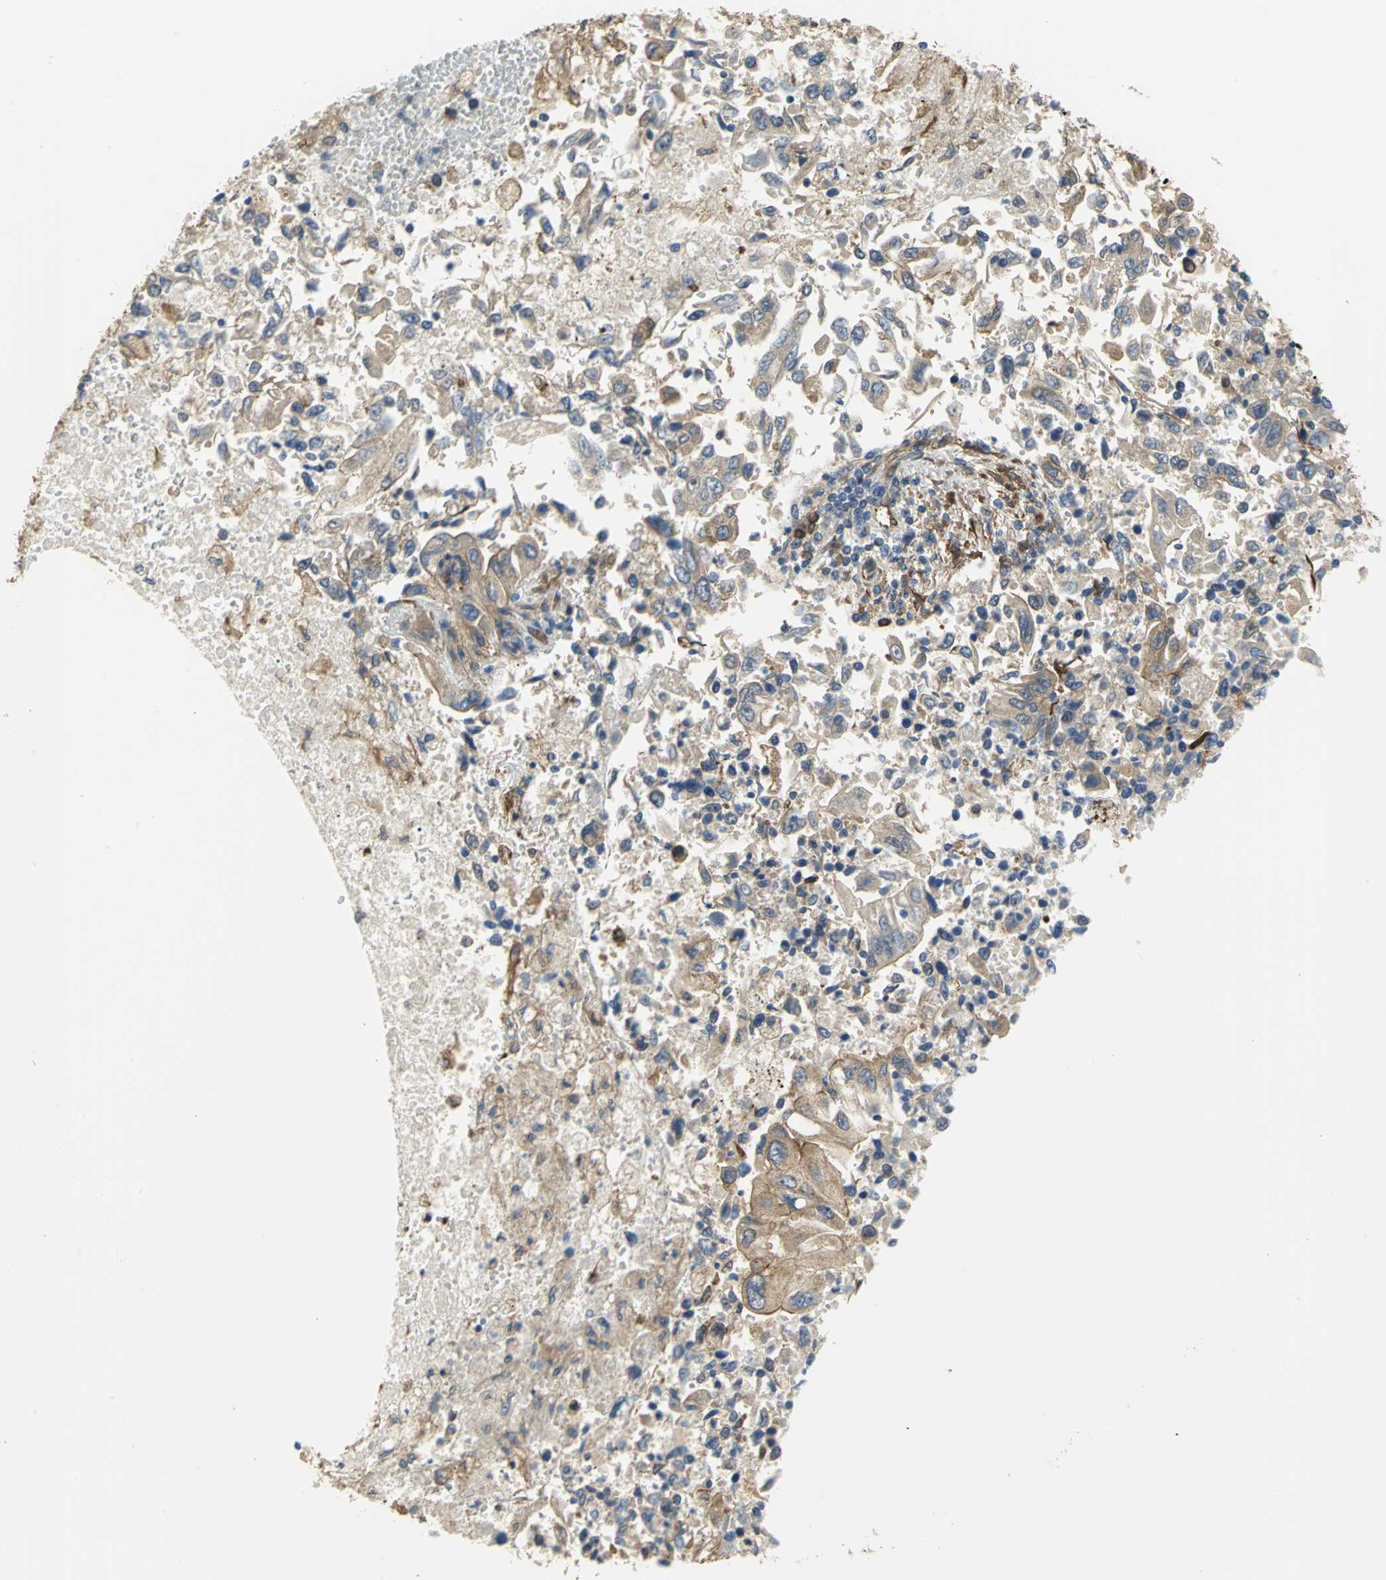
{"staining": {"intensity": "moderate", "quantity": ">75%", "location": "cytoplasmic/membranous"}, "tissue": "lung cancer", "cell_type": "Tumor cells", "image_type": "cancer", "snomed": [{"axis": "morphology", "description": "Adenocarcinoma, NOS"}, {"axis": "topography", "description": "Lung"}], "caption": "Approximately >75% of tumor cells in human adenocarcinoma (lung) display moderate cytoplasmic/membranous protein staining as visualized by brown immunohistochemical staining.", "gene": "FLNB", "patient": {"sex": "male", "age": 84}}